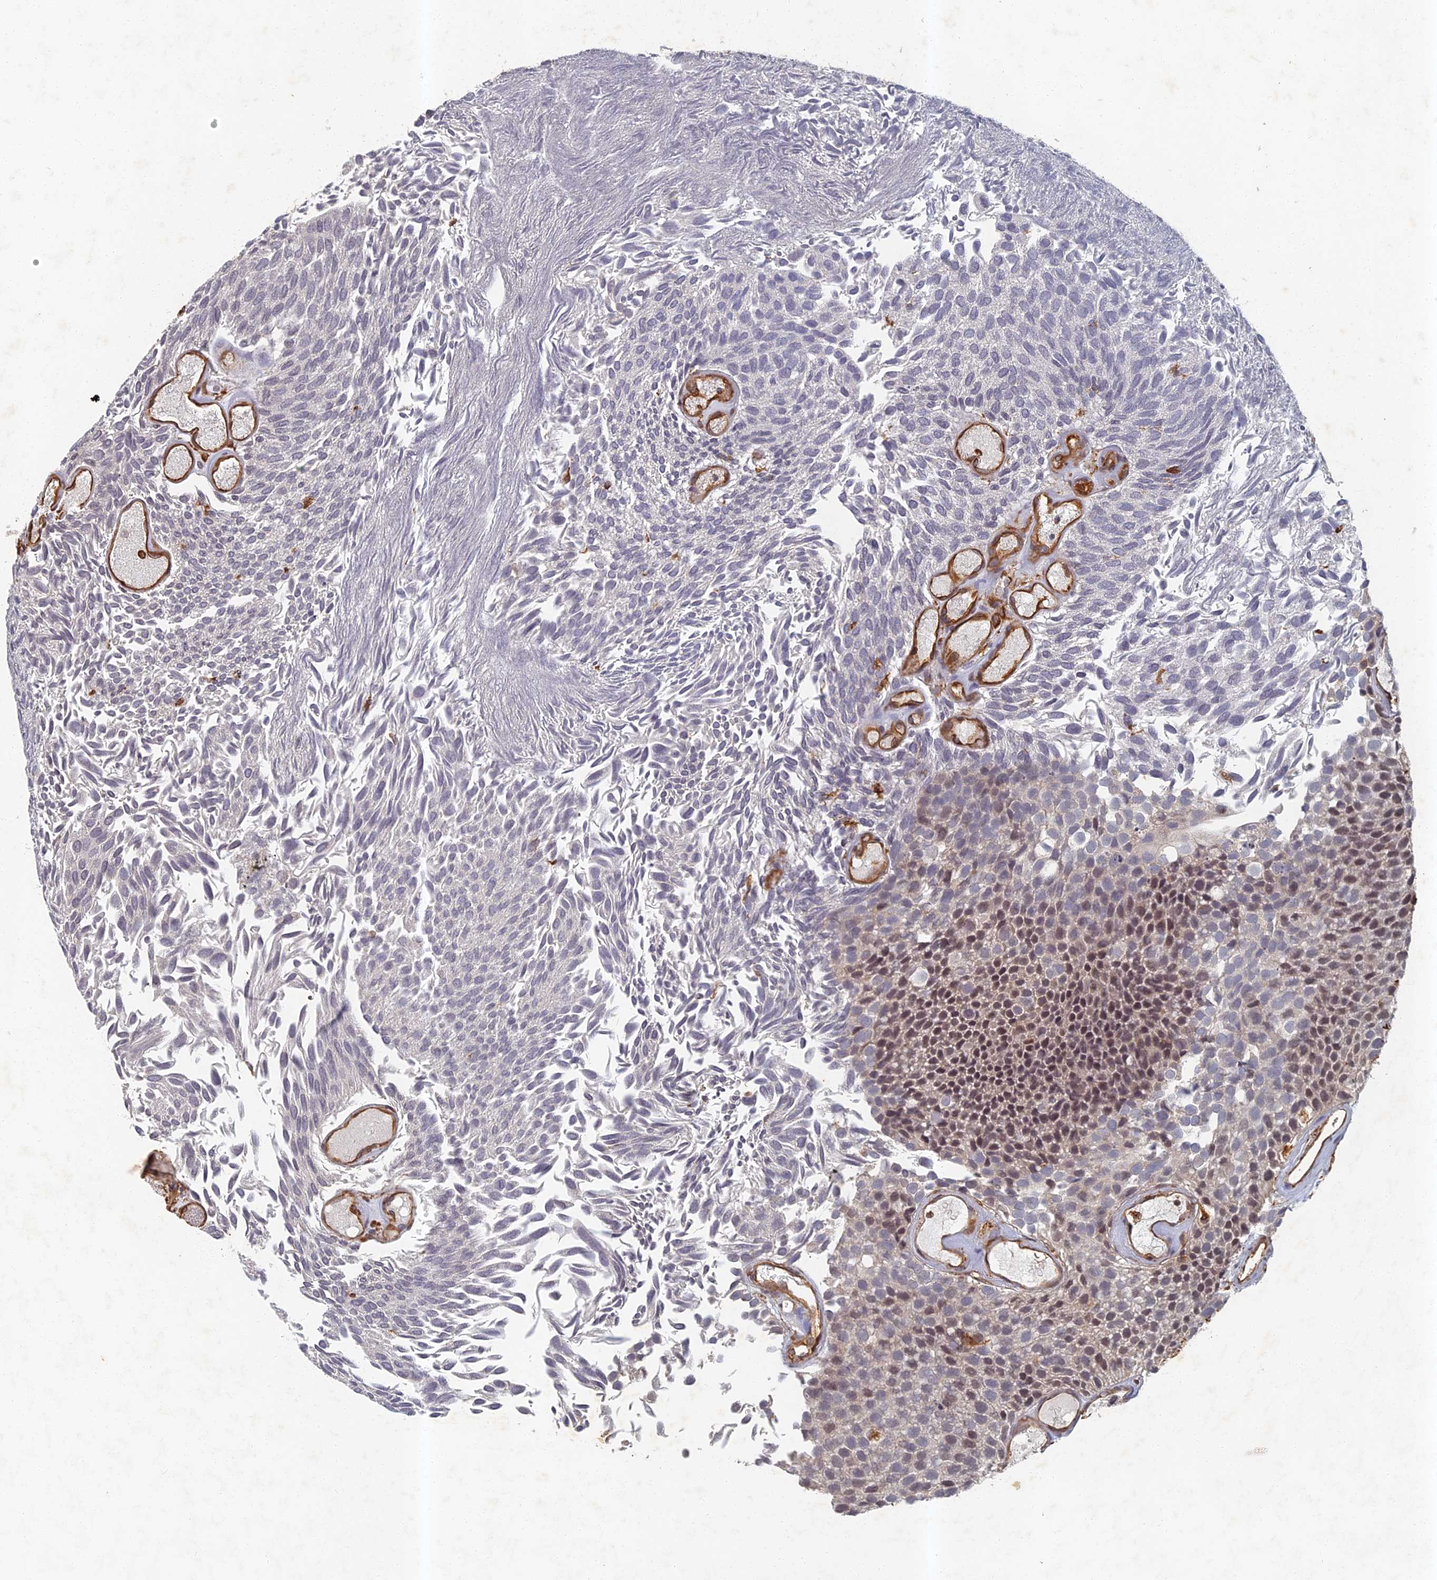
{"staining": {"intensity": "weak", "quantity": "<25%", "location": "nuclear"}, "tissue": "urothelial cancer", "cell_type": "Tumor cells", "image_type": "cancer", "snomed": [{"axis": "morphology", "description": "Urothelial carcinoma, Low grade"}, {"axis": "topography", "description": "Urinary bladder"}], "caption": "High magnification brightfield microscopy of urothelial cancer stained with DAB (3,3'-diaminobenzidine) (brown) and counterstained with hematoxylin (blue): tumor cells show no significant expression.", "gene": "ABCB10", "patient": {"sex": "male", "age": 89}}